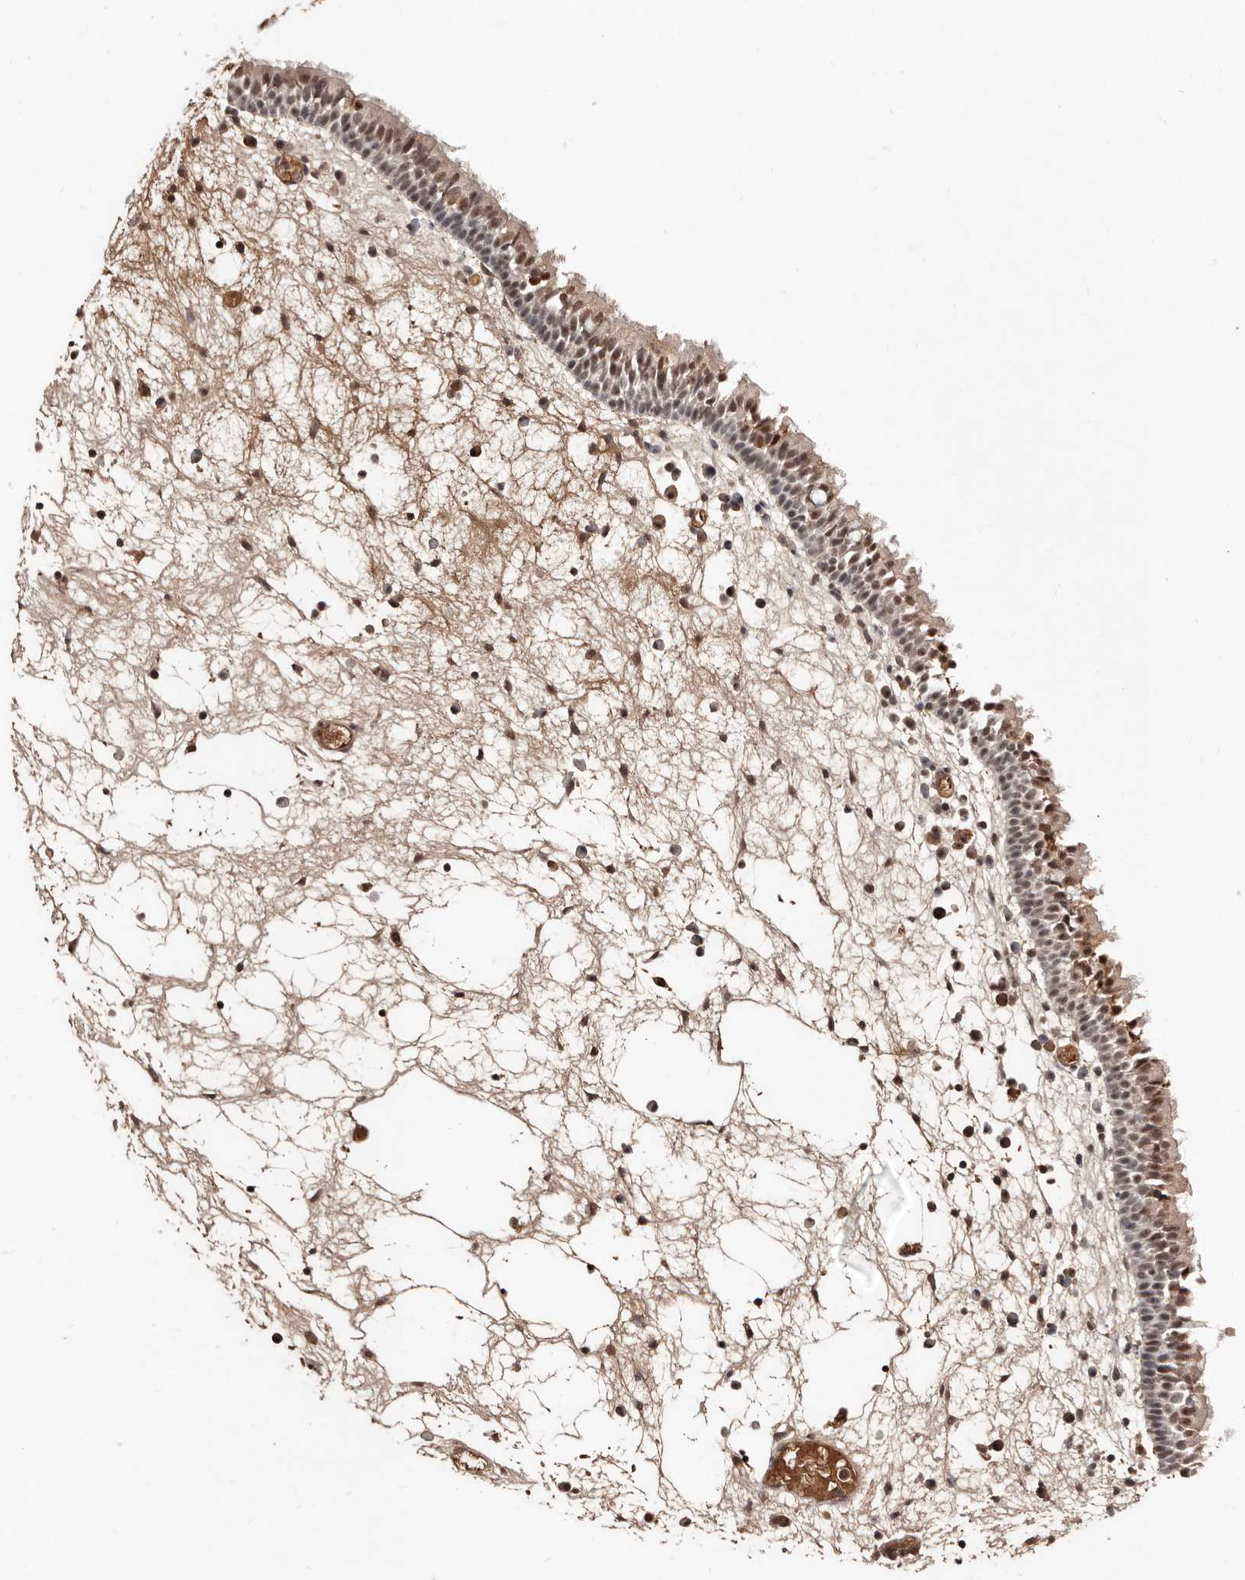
{"staining": {"intensity": "moderate", "quantity": ">75%", "location": "nuclear"}, "tissue": "nasopharynx", "cell_type": "Respiratory epithelial cells", "image_type": "normal", "snomed": [{"axis": "morphology", "description": "Normal tissue, NOS"}, {"axis": "morphology", "description": "Inflammation, NOS"}, {"axis": "morphology", "description": "Malignant melanoma, Metastatic site"}, {"axis": "topography", "description": "Nasopharynx"}], "caption": "Immunohistochemical staining of benign nasopharynx exhibits moderate nuclear protein positivity in about >75% of respiratory epithelial cells. The protein of interest is shown in brown color, while the nuclei are stained blue.", "gene": "BICRAL", "patient": {"sex": "male", "age": 70}}